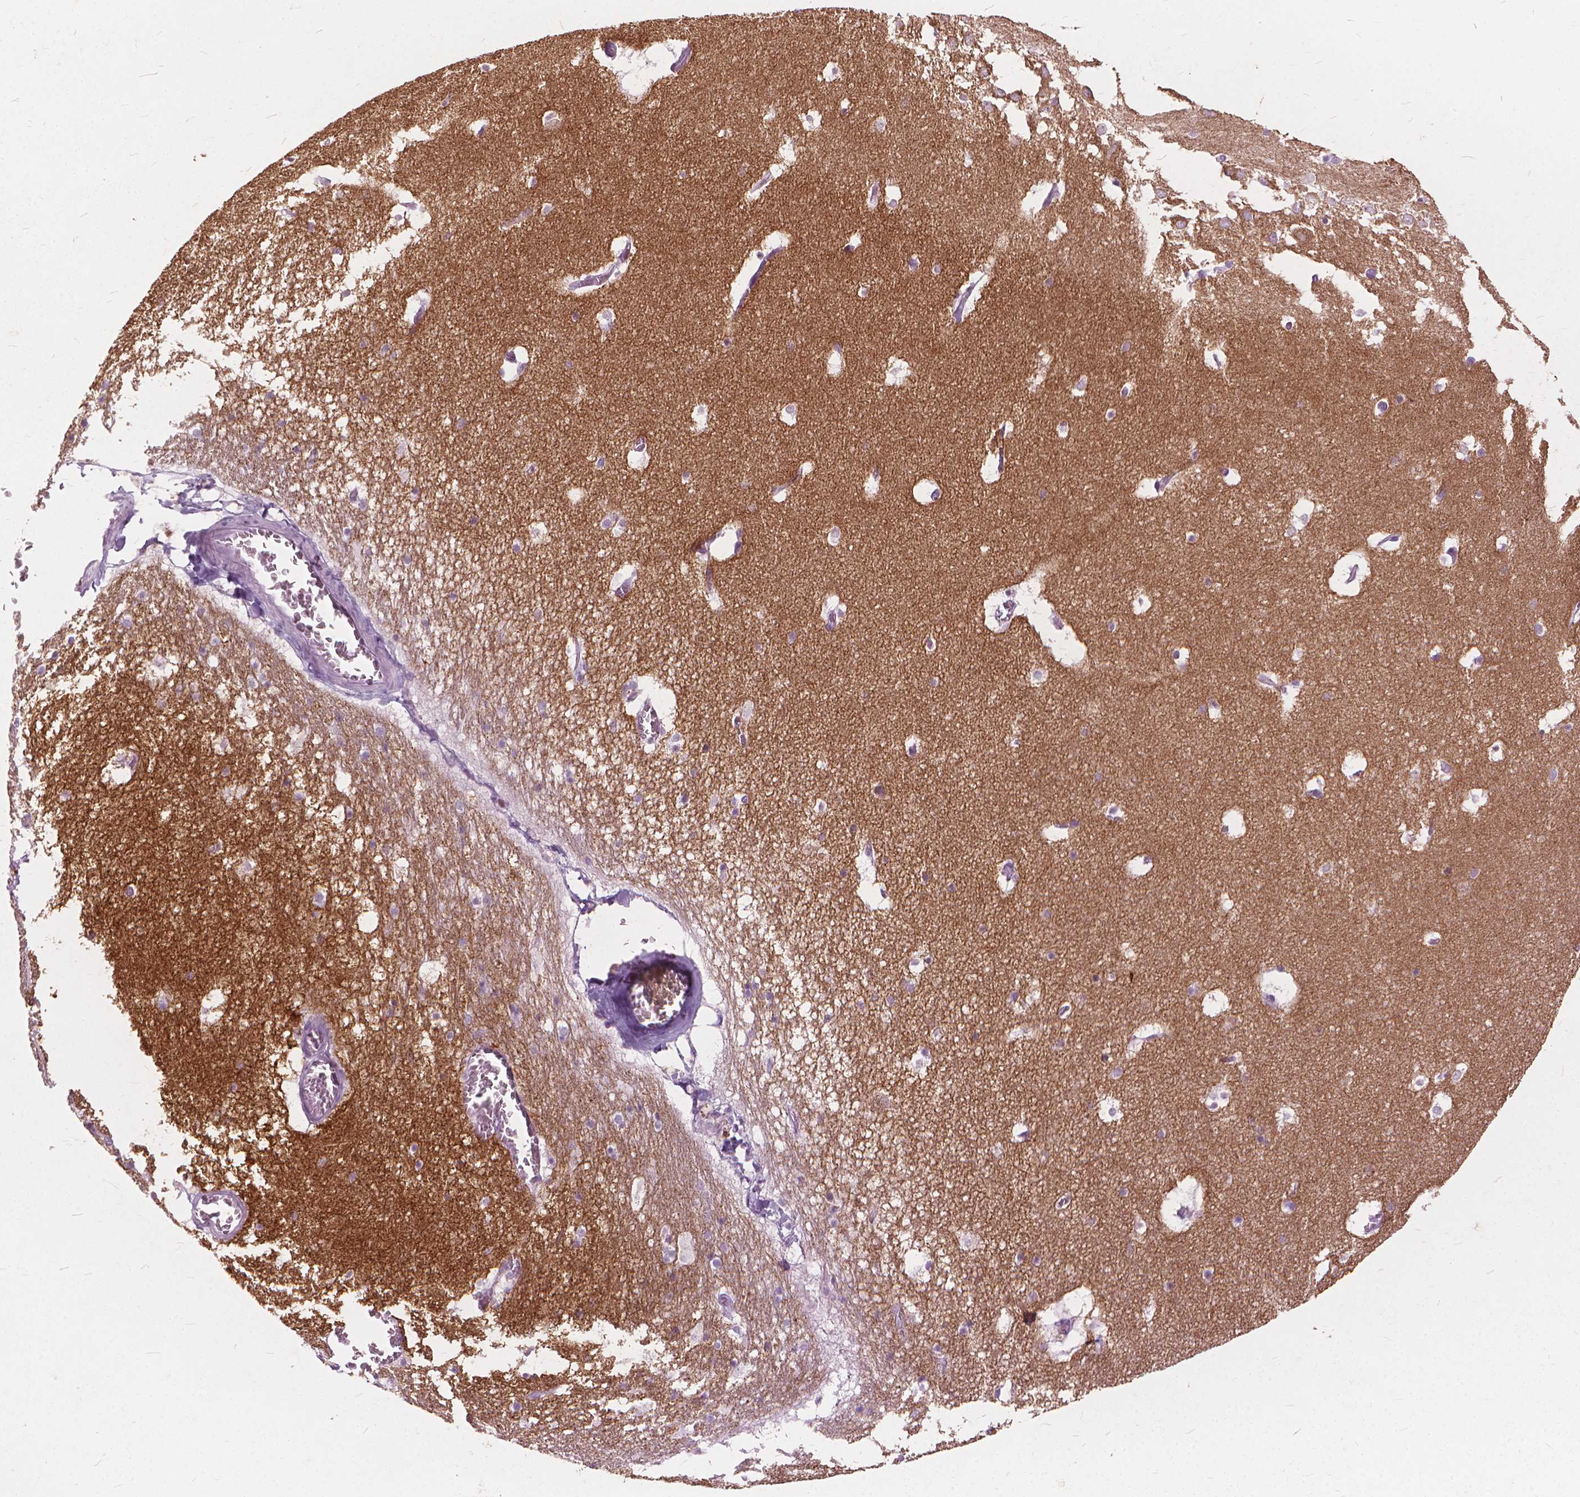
{"staining": {"intensity": "weak", "quantity": "25%-75%", "location": "cytoplasmic/membranous"}, "tissue": "hippocampus", "cell_type": "Glial cells", "image_type": "normal", "snomed": [{"axis": "morphology", "description": "Normal tissue, NOS"}, {"axis": "topography", "description": "Hippocampus"}], "caption": "Immunohistochemistry (IHC) micrograph of normal human hippocampus stained for a protein (brown), which shows low levels of weak cytoplasmic/membranous expression in approximately 25%-75% of glial cells.", "gene": "DNM1", "patient": {"sex": "male", "age": 45}}